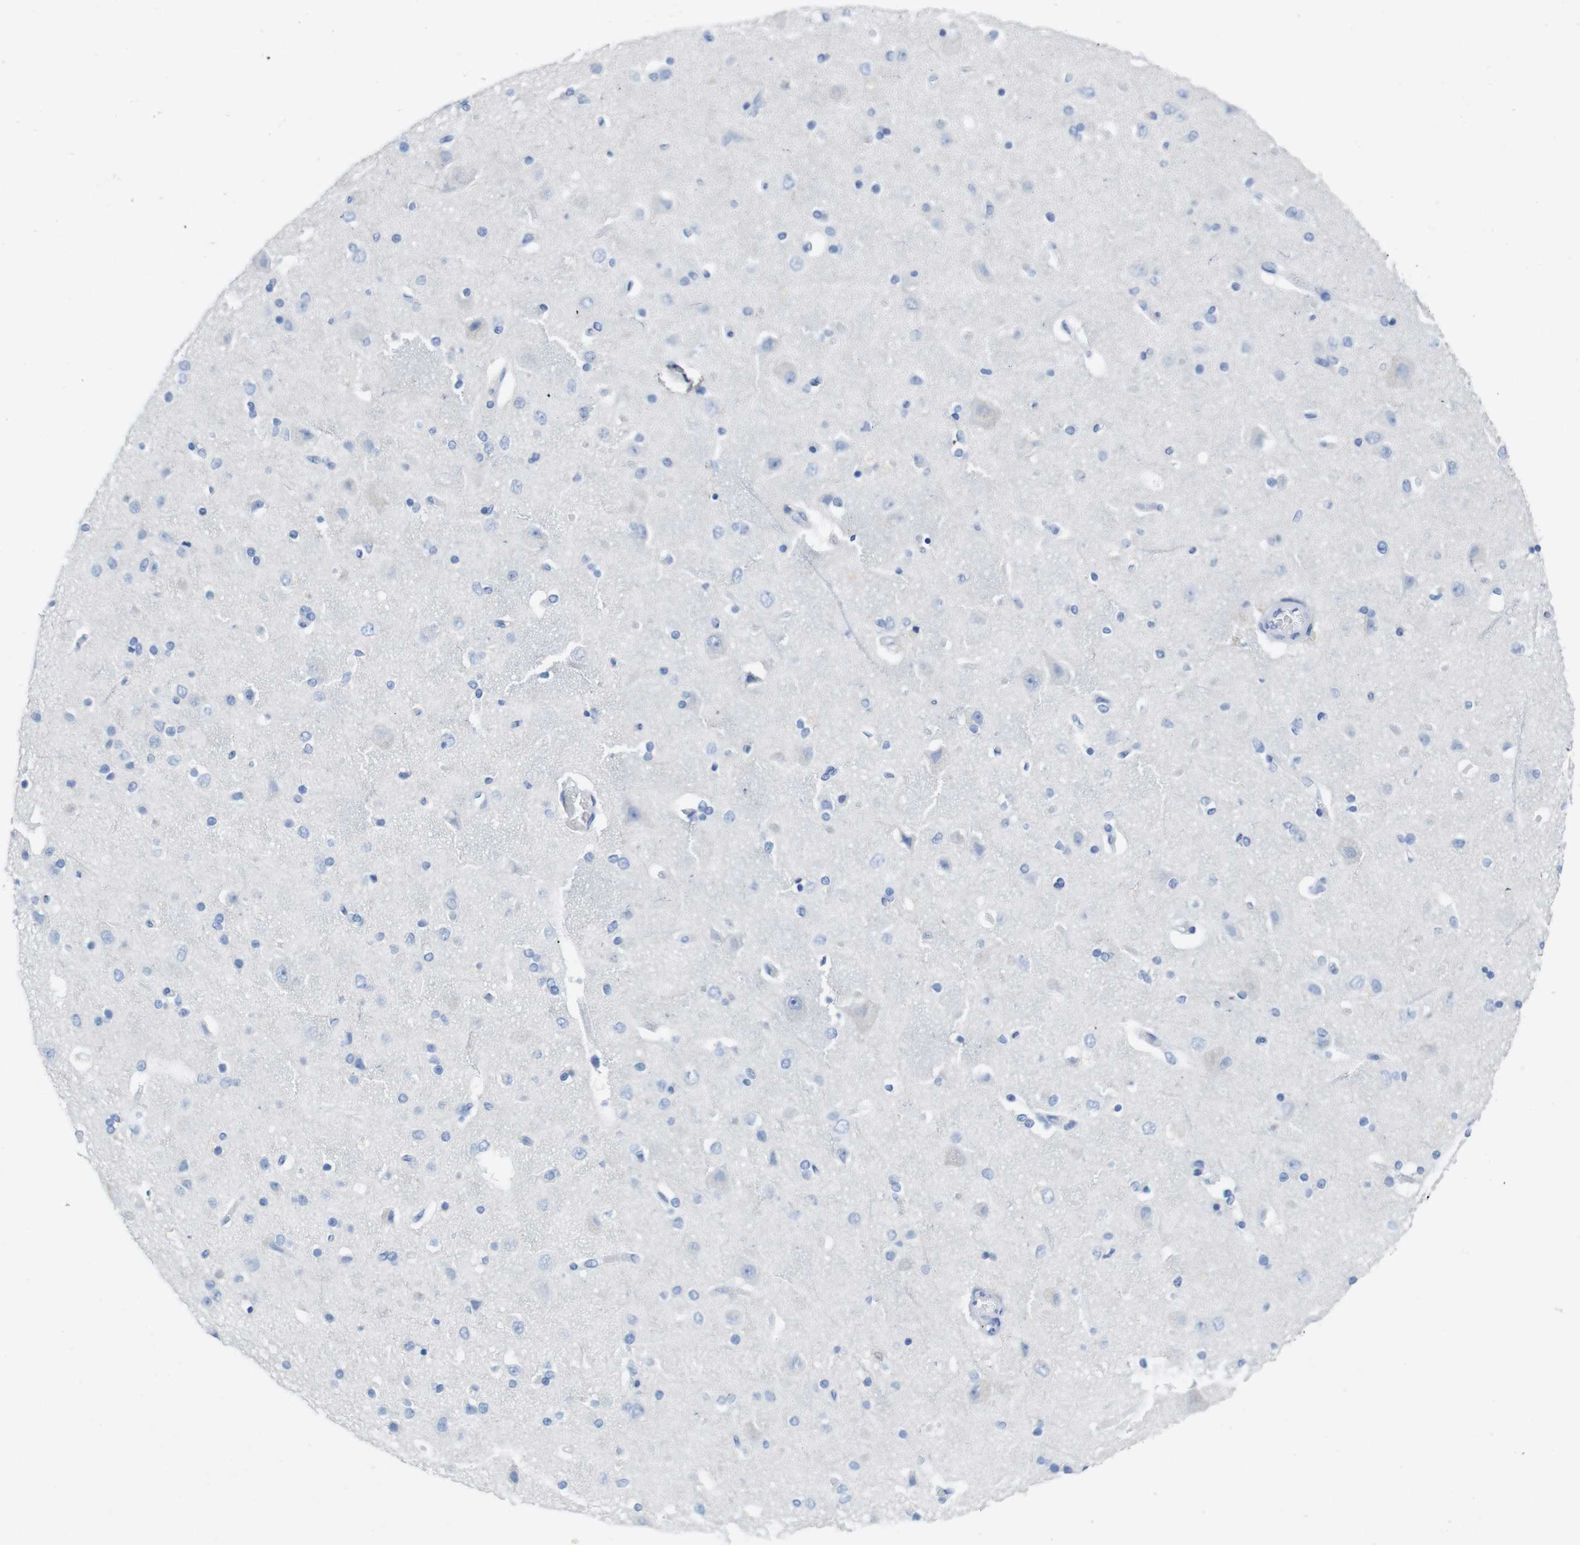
{"staining": {"intensity": "negative", "quantity": "none", "location": "none"}, "tissue": "cerebral cortex", "cell_type": "Endothelial cells", "image_type": "normal", "snomed": [{"axis": "morphology", "description": "Normal tissue, NOS"}, {"axis": "topography", "description": "Cerebral cortex"}], "caption": "Endothelial cells are negative for brown protein staining in unremarkable cerebral cortex. (Brightfield microscopy of DAB (3,3'-diaminobenzidine) IHC at high magnification).", "gene": "LAG3", "patient": {"sex": "female", "age": 54}}